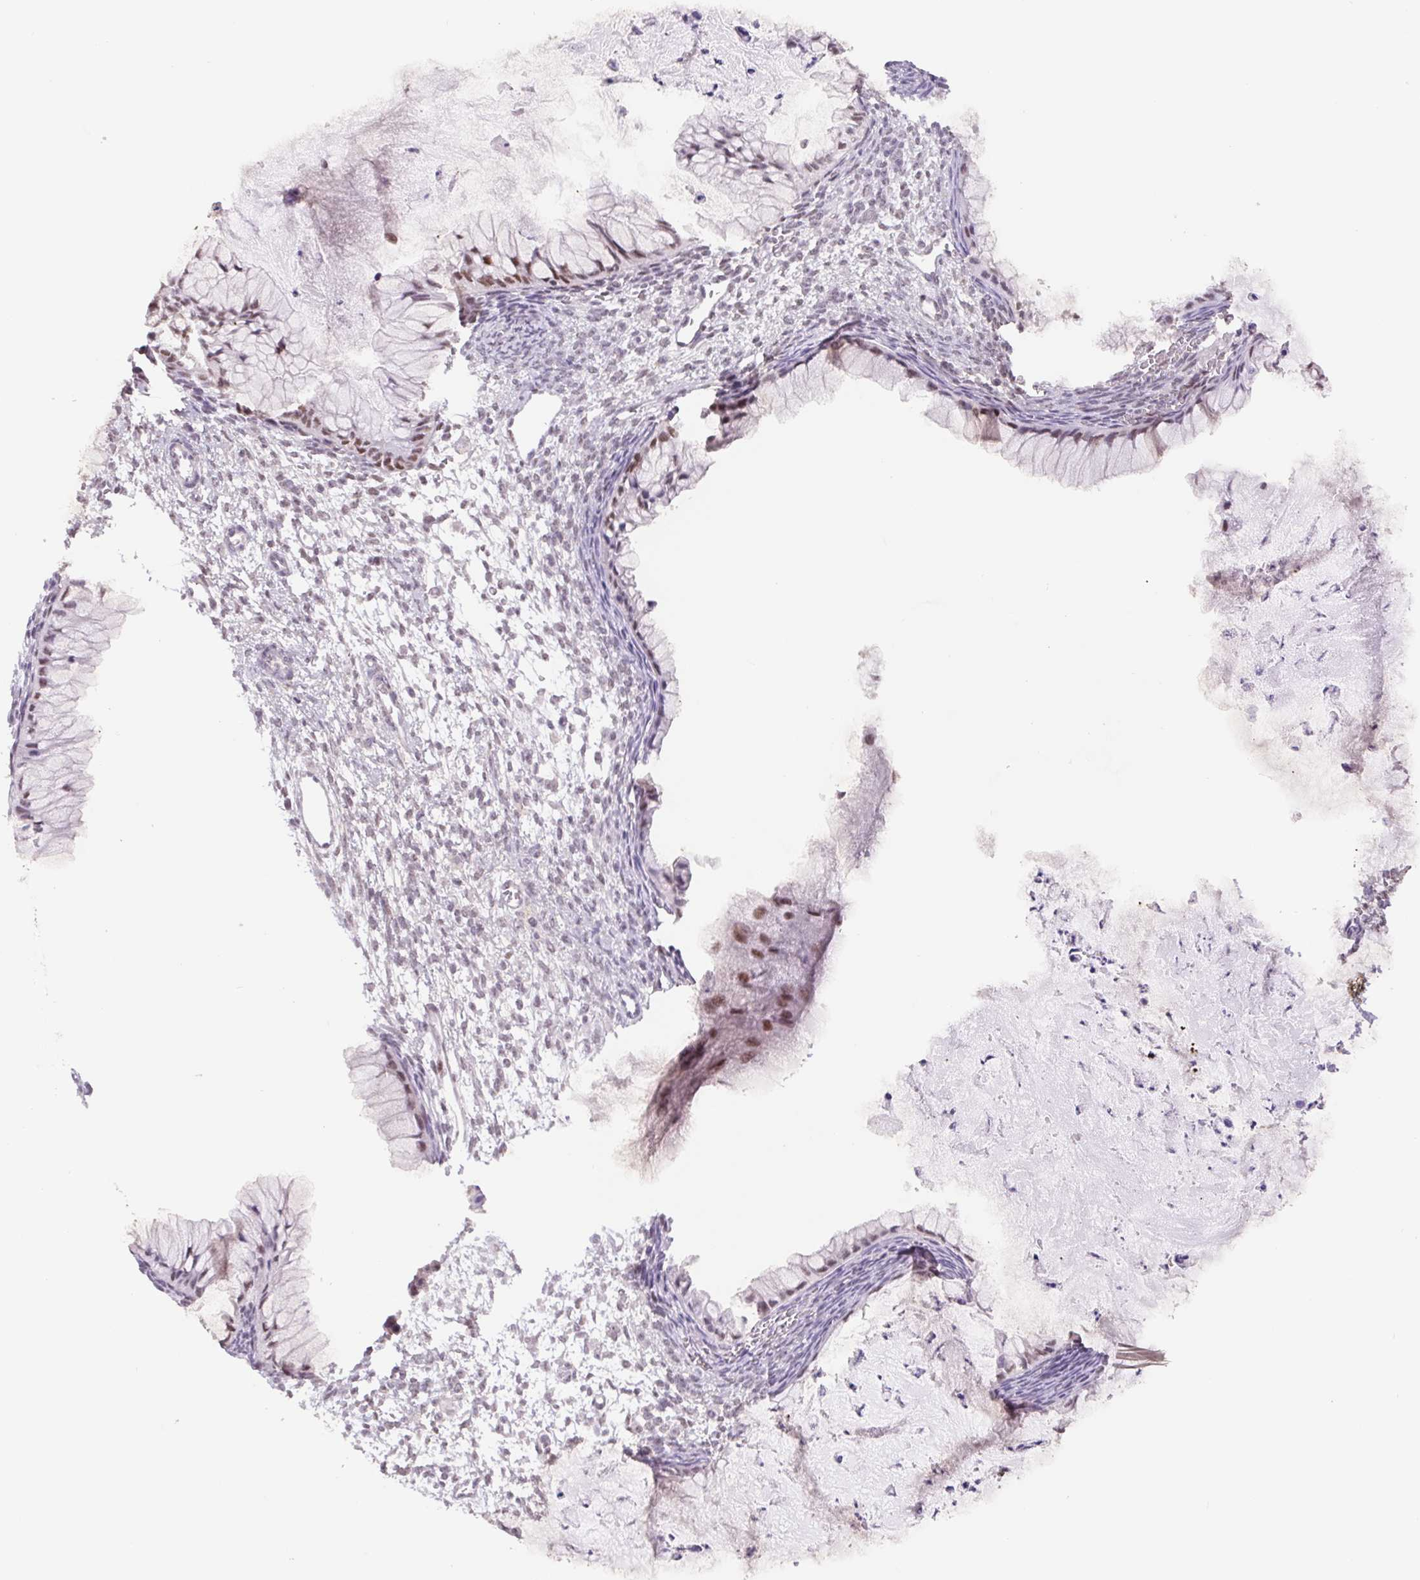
{"staining": {"intensity": "weak", "quantity": "25%-75%", "location": "nuclear"}, "tissue": "ovarian cancer", "cell_type": "Tumor cells", "image_type": "cancer", "snomed": [{"axis": "morphology", "description": "Cystadenocarcinoma, mucinous, NOS"}, {"axis": "topography", "description": "Ovary"}], "caption": "A high-resolution histopathology image shows IHC staining of mucinous cystadenocarcinoma (ovarian), which reveals weak nuclear staining in approximately 25%-75% of tumor cells.", "gene": "TRERF1", "patient": {"sex": "female", "age": 72}}